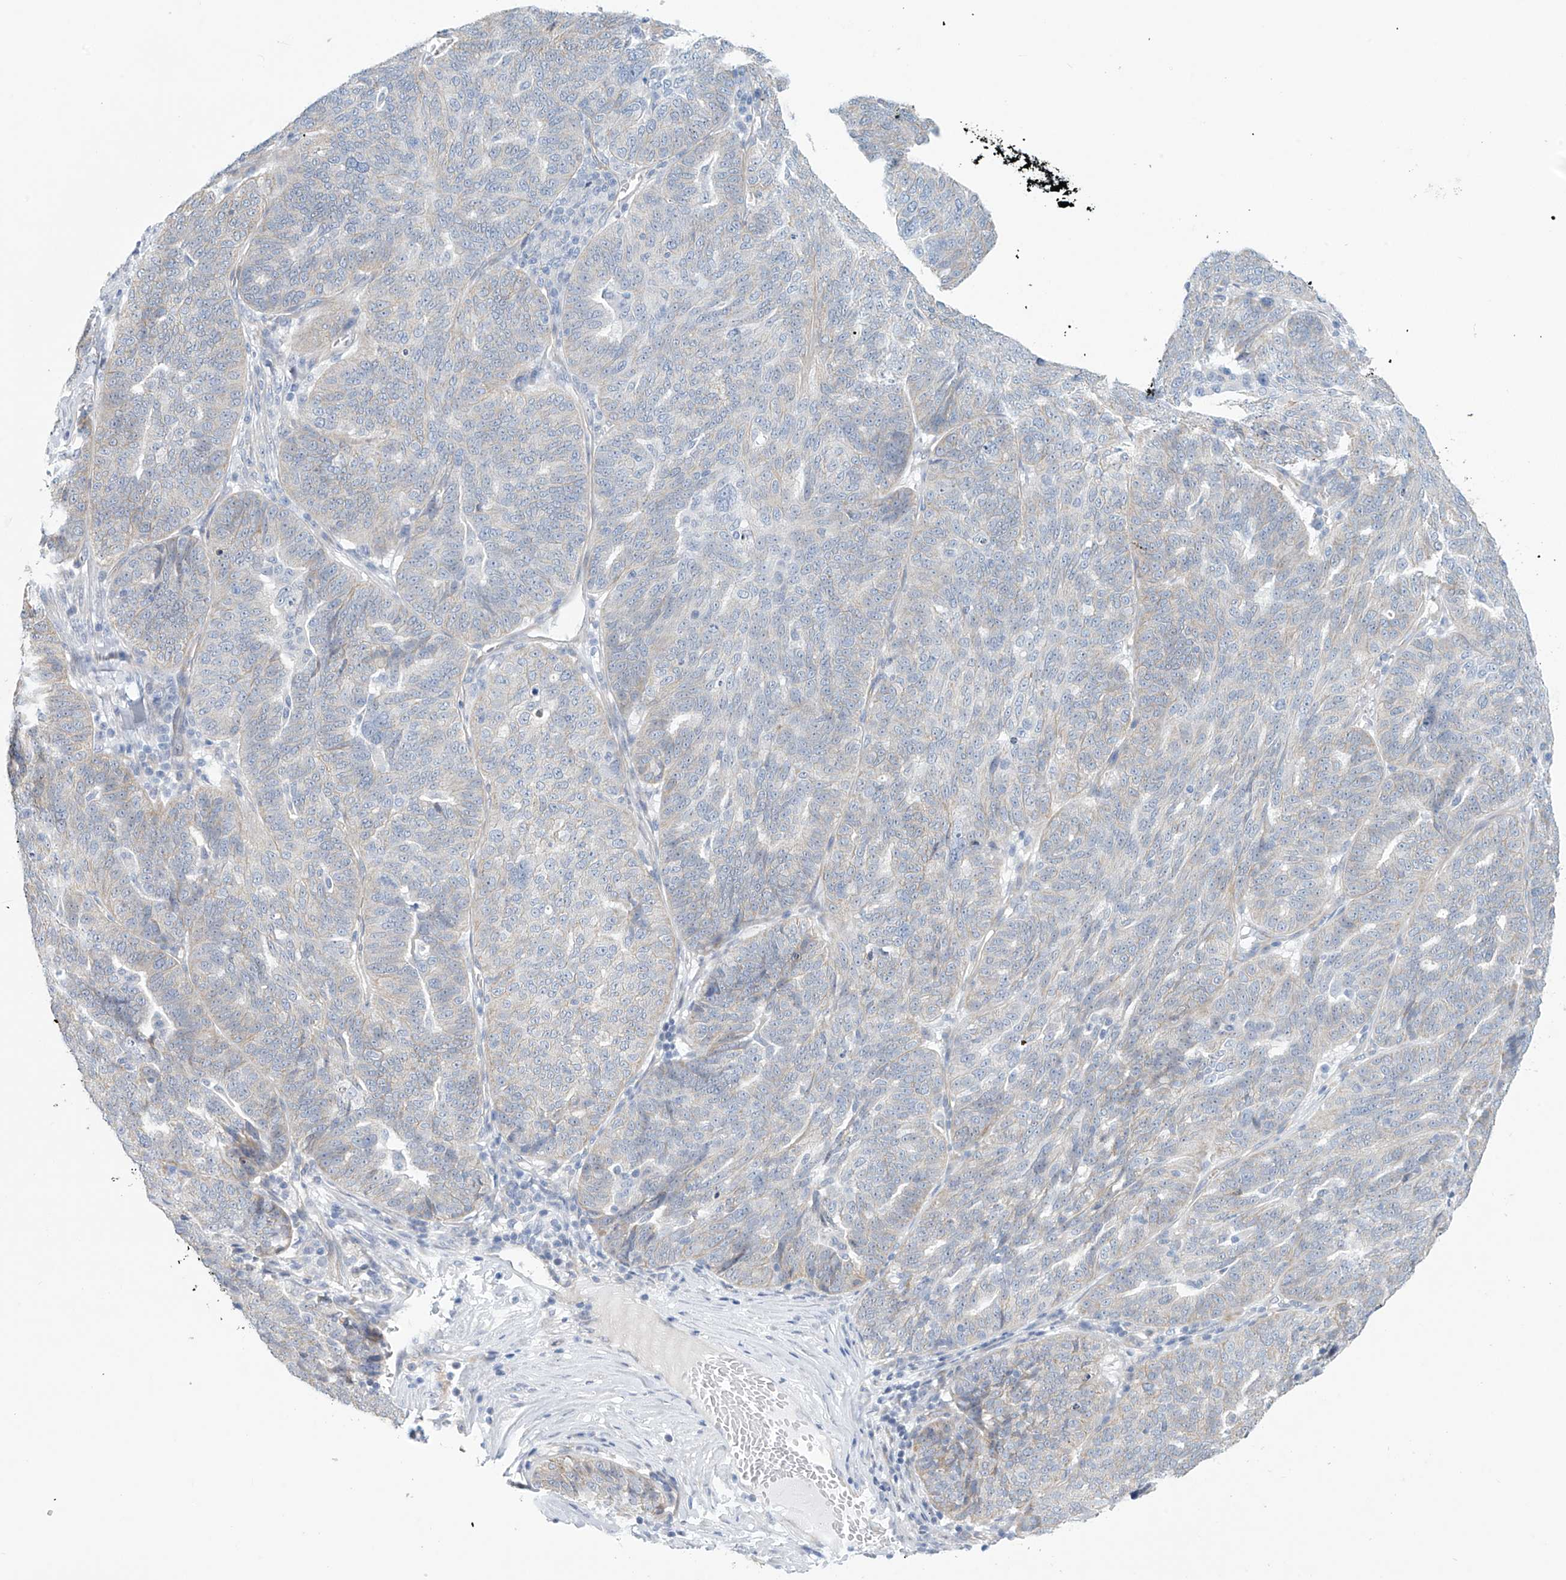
{"staining": {"intensity": "negative", "quantity": "none", "location": "none"}, "tissue": "ovarian cancer", "cell_type": "Tumor cells", "image_type": "cancer", "snomed": [{"axis": "morphology", "description": "Cystadenocarcinoma, serous, NOS"}, {"axis": "topography", "description": "Ovary"}], "caption": "A micrograph of human ovarian cancer (serous cystadenocarcinoma) is negative for staining in tumor cells.", "gene": "ABHD13", "patient": {"sex": "female", "age": 59}}